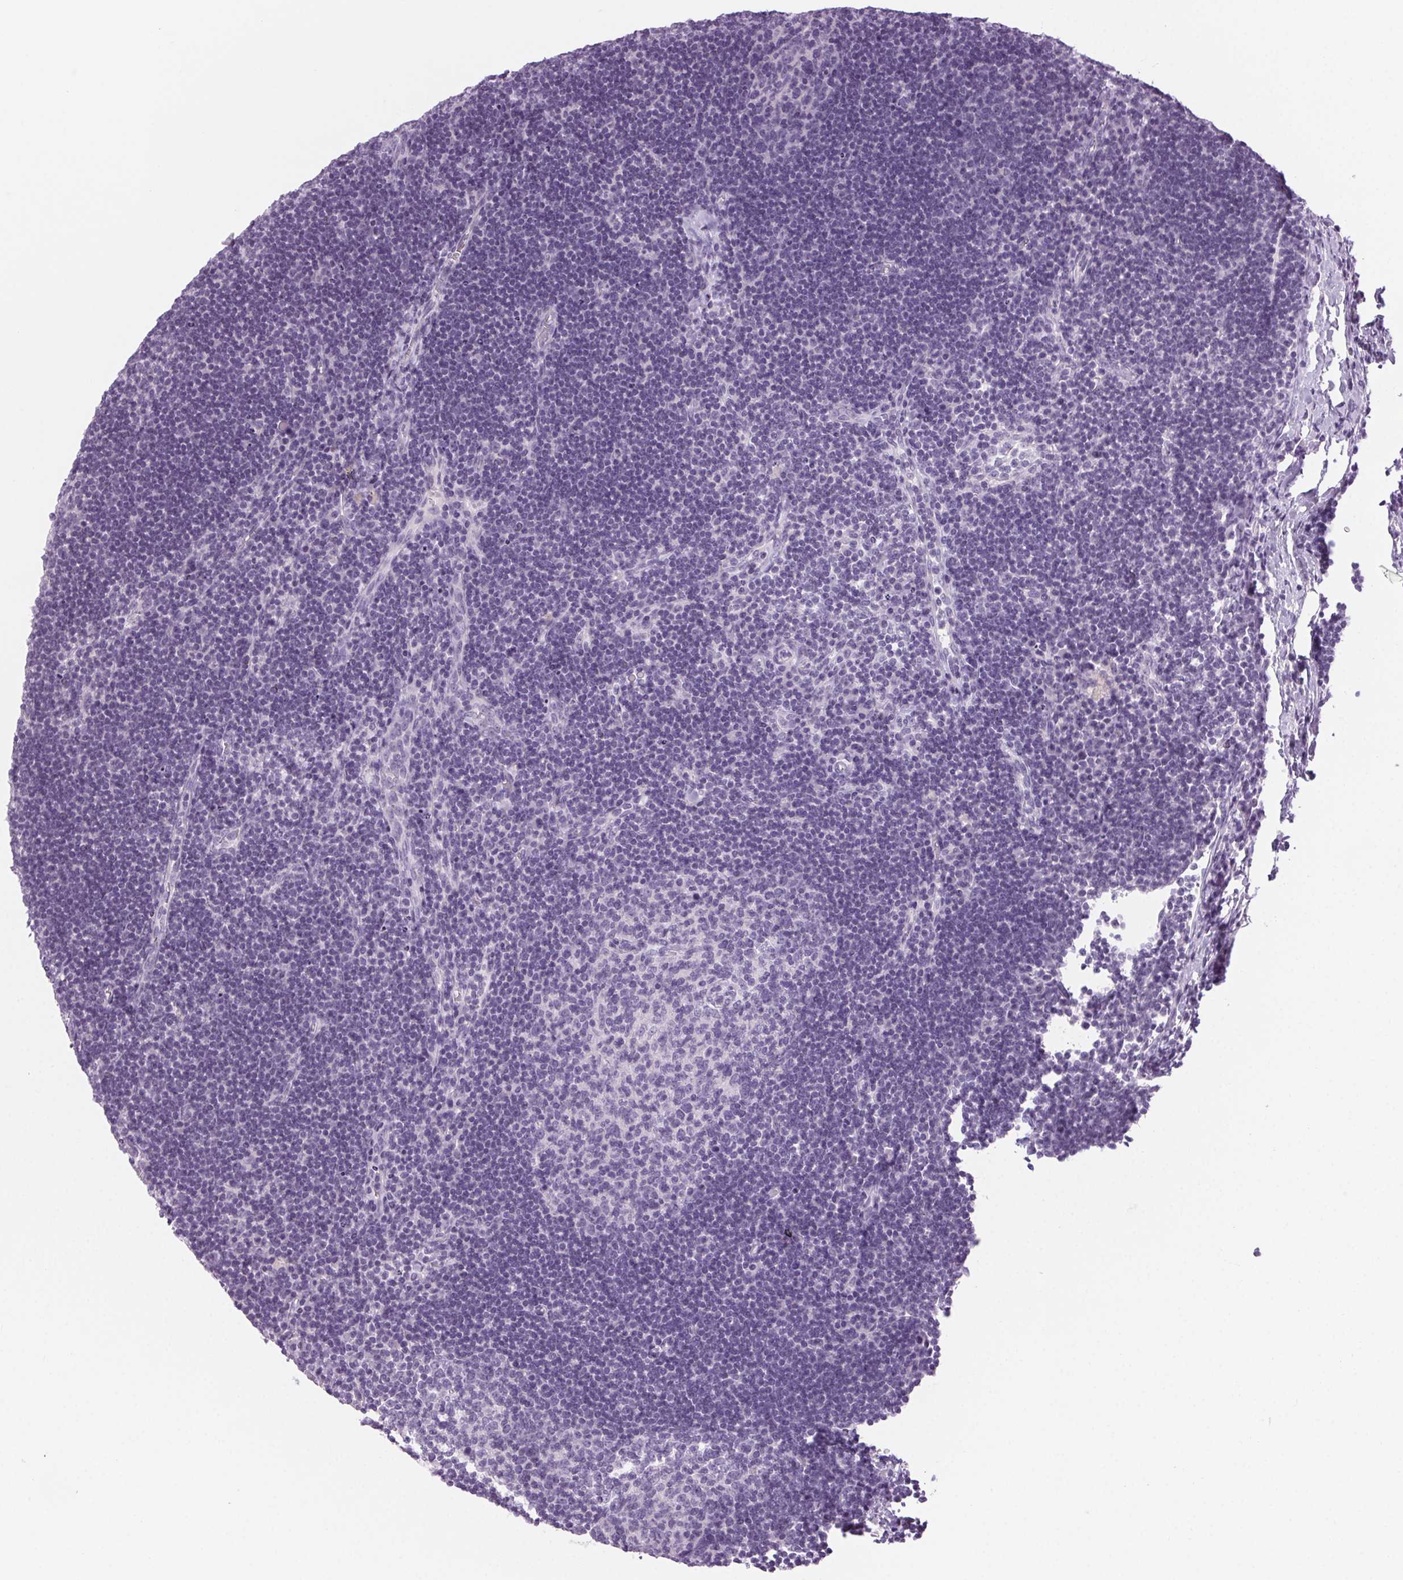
{"staining": {"intensity": "negative", "quantity": "none", "location": "none"}, "tissue": "lymph node", "cell_type": "Germinal center cells", "image_type": "normal", "snomed": [{"axis": "morphology", "description": "Normal tissue, NOS"}, {"axis": "topography", "description": "Lymph node"}], "caption": "High magnification brightfield microscopy of normal lymph node stained with DAB (brown) and counterstained with hematoxylin (blue): germinal center cells show no significant staining. The staining was performed using DAB to visualize the protein expression in brown, while the nuclei were stained in blue with hematoxylin (Magnification: 20x).", "gene": "LRP2", "patient": {"sex": "male", "age": 67}}